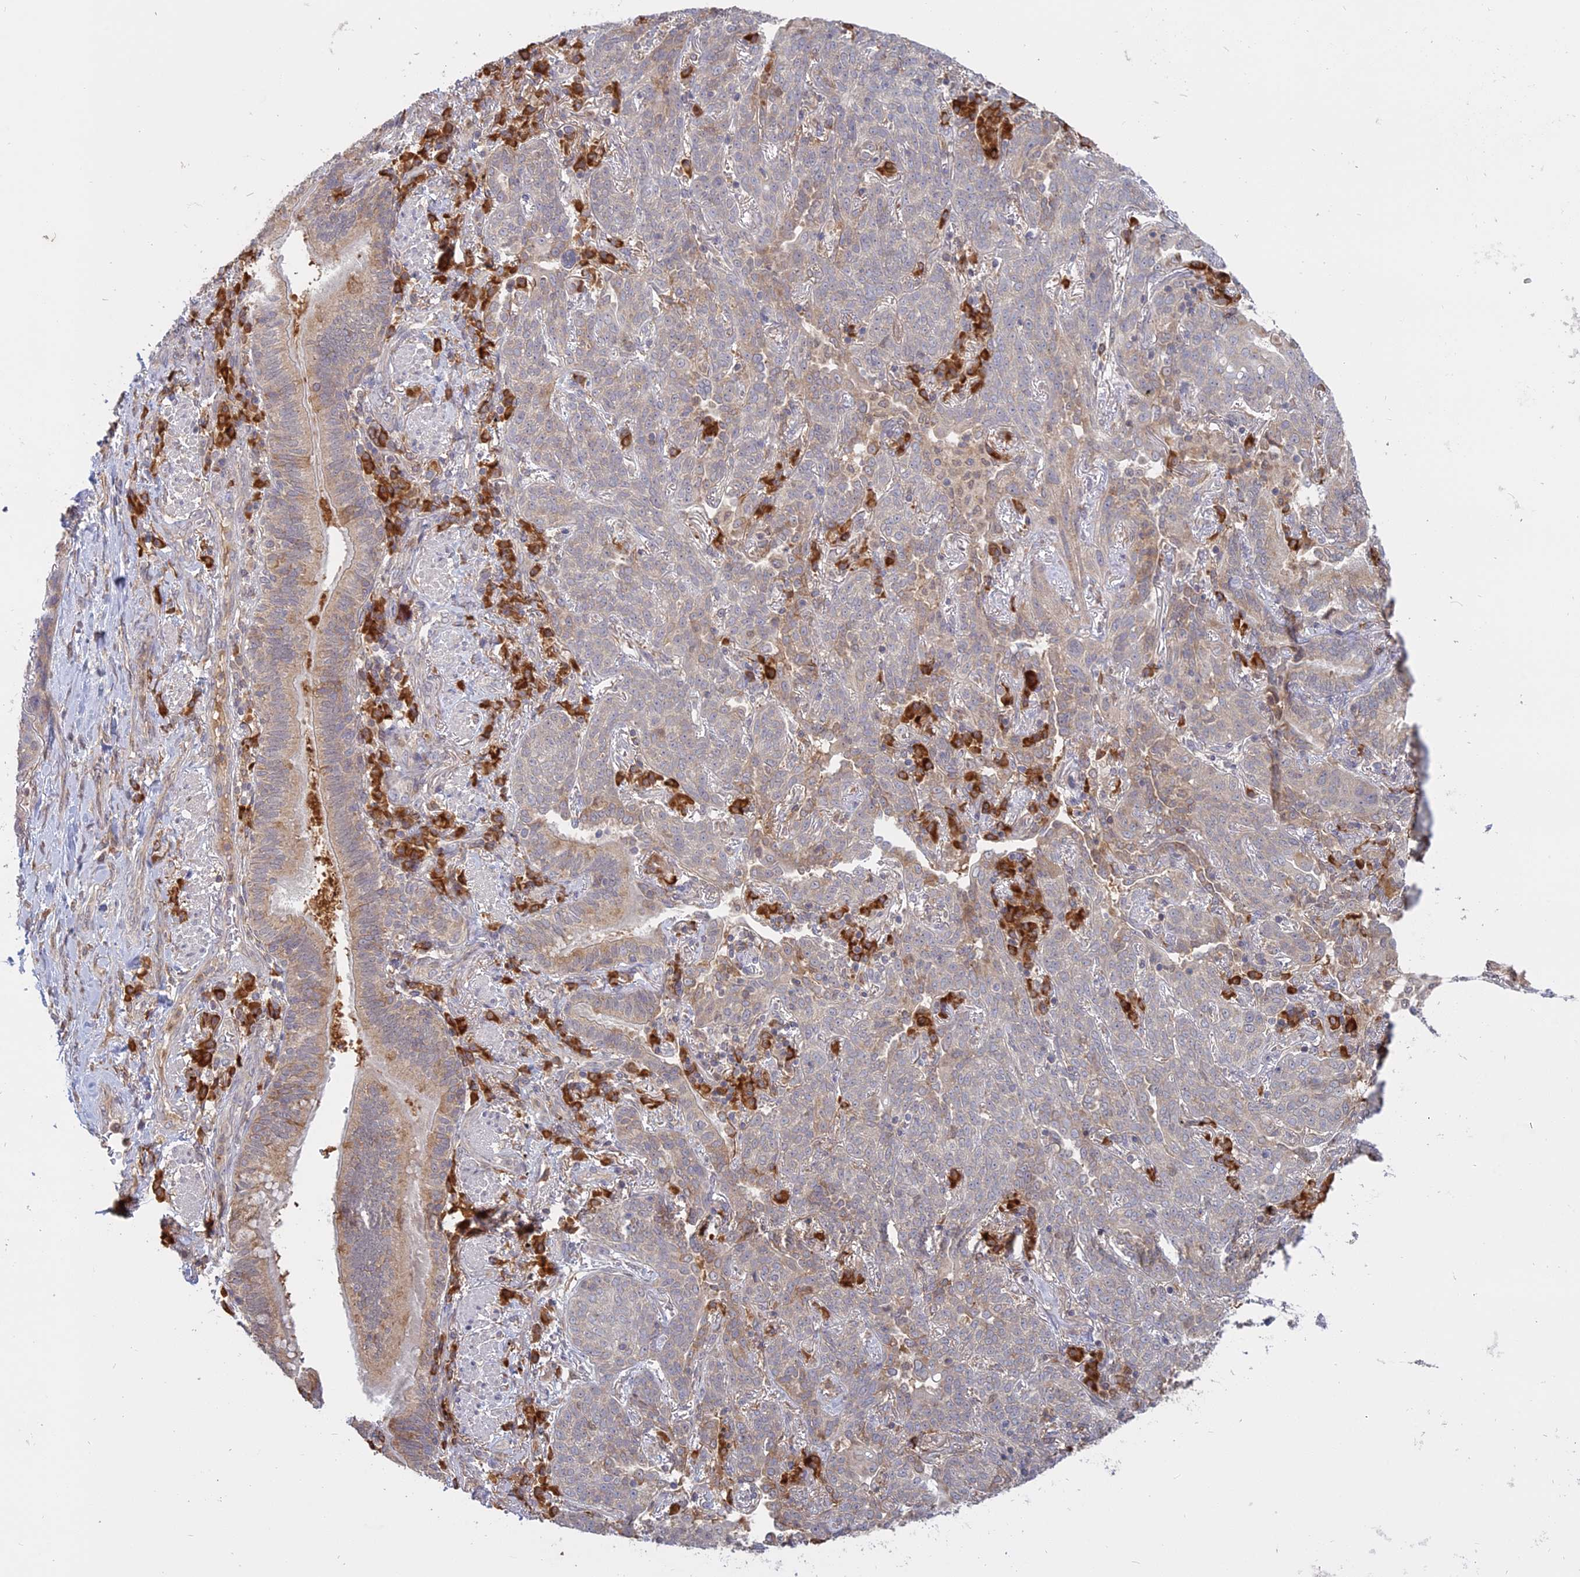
{"staining": {"intensity": "weak", "quantity": "<25%", "location": "cytoplasmic/membranous"}, "tissue": "lung cancer", "cell_type": "Tumor cells", "image_type": "cancer", "snomed": [{"axis": "morphology", "description": "Squamous cell carcinoma, NOS"}, {"axis": "topography", "description": "Lung"}], "caption": "Tumor cells are negative for brown protein staining in squamous cell carcinoma (lung). (DAB IHC visualized using brightfield microscopy, high magnification).", "gene": "TMEM208", "patient": {"sex": "female", "age": 70}}